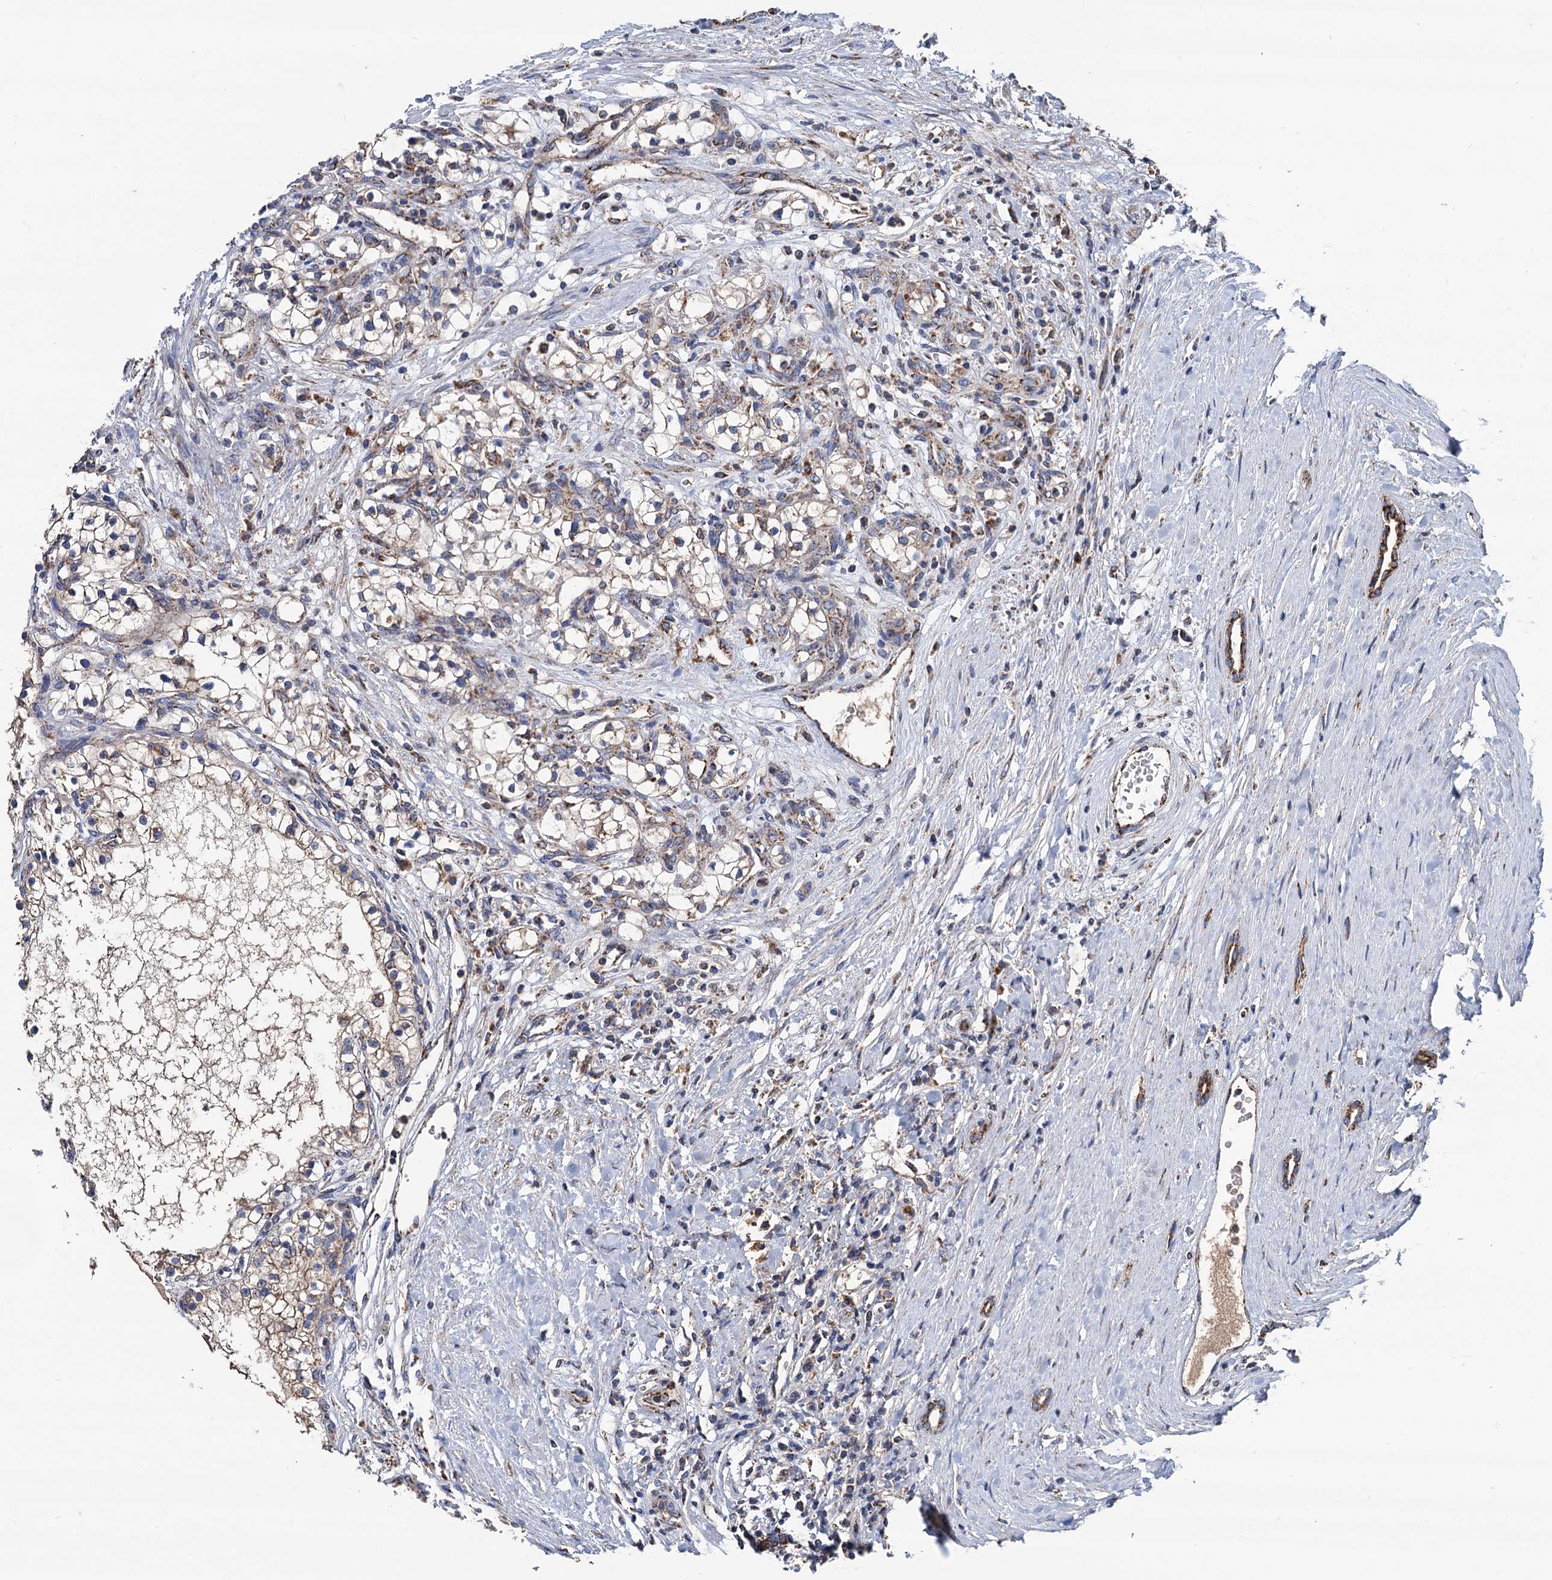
{"staining": {"intensity": "moderate", "quantity": ">75%", "location": "cytoplasmic/membranous"}, "tissue": "renal cancer", "cell_type": "Tumor cells", "image_type": "cancer", "snomed": [{"axis": "morphology", "description": "Normal tissue, NOS"}, {"axis": "morphology", "description": "Adenocarcinoma, NOS"}, {"axis": "topography", "description": "Kidney"}], "caption": "Adenocarcinoma (renal) stained with DAB (3,3'-diaminobenzidine) IHC displays medium levels of moderate cytoplasmic/membranous expression in about >75% of tumor cells. The staining was performed using DAB (3,3'-diaminobenzidine) to visualize the protein expression in brown, while the nuclei were stained in blue with hematoxylin (Magnification: 20x).", "gene": "DGLUCY", "patient": {"sex": "male", "age": 68}}